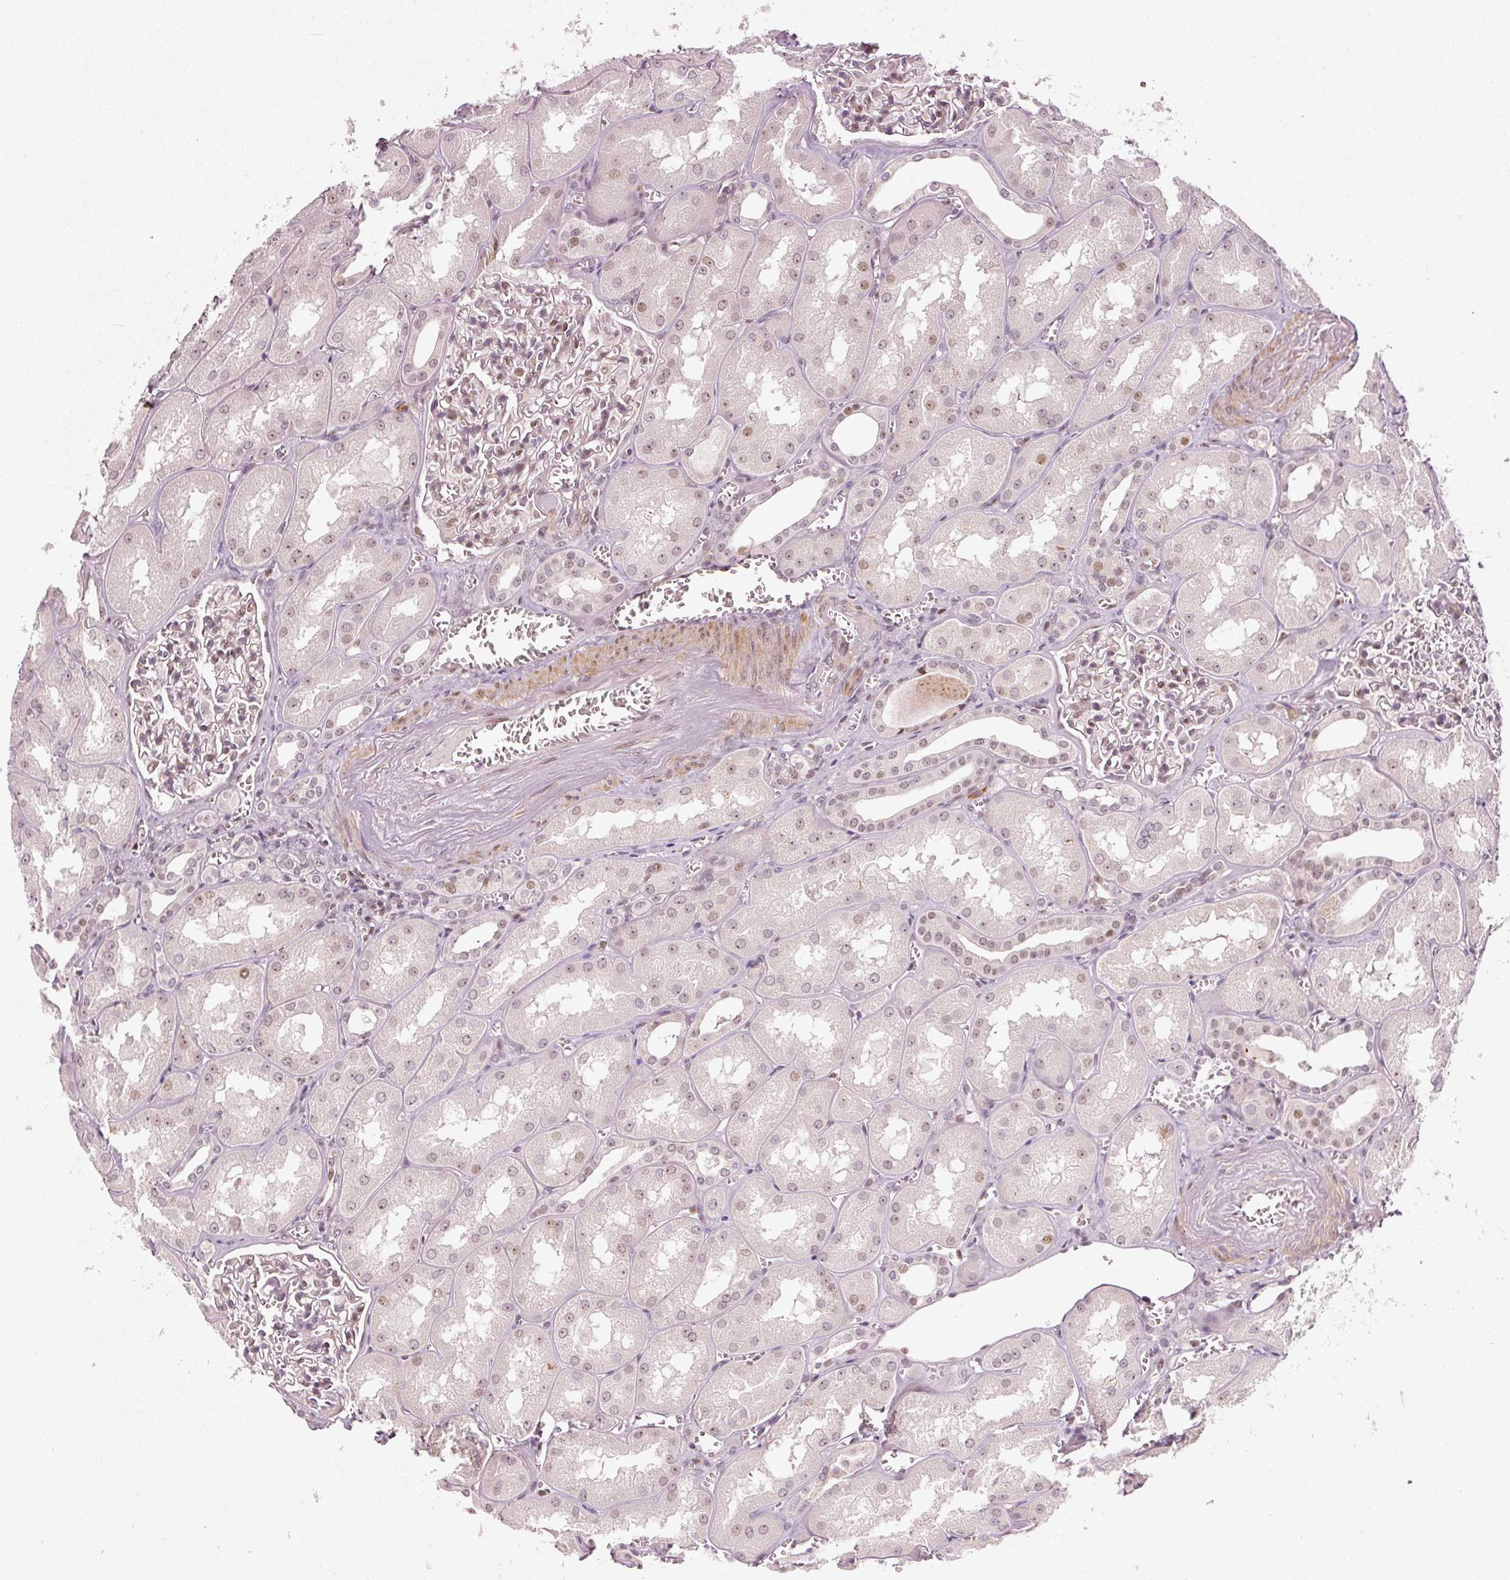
{"staining": {"intensity": "weak", "quantity": "25%-75%", "location": "nuclear"}, "tissue": "kidney", "cell_type": "Cells in glomeruli", "image_type": "normal", "snomed": [{"axis": "morphology", "description": "Normal tissue, NOS"}, {"axis": "topography", "description": "Kidney"}], "caption": "Immunohistochemistry histopathology image of benign kidney stained for a protein (brown), which exhibits low levels of weak nuclear positivity in about 25%-75% of cells in glomeruli.", "gene": "MXRA8", "patient": {"sex": "male", "age": 61}}